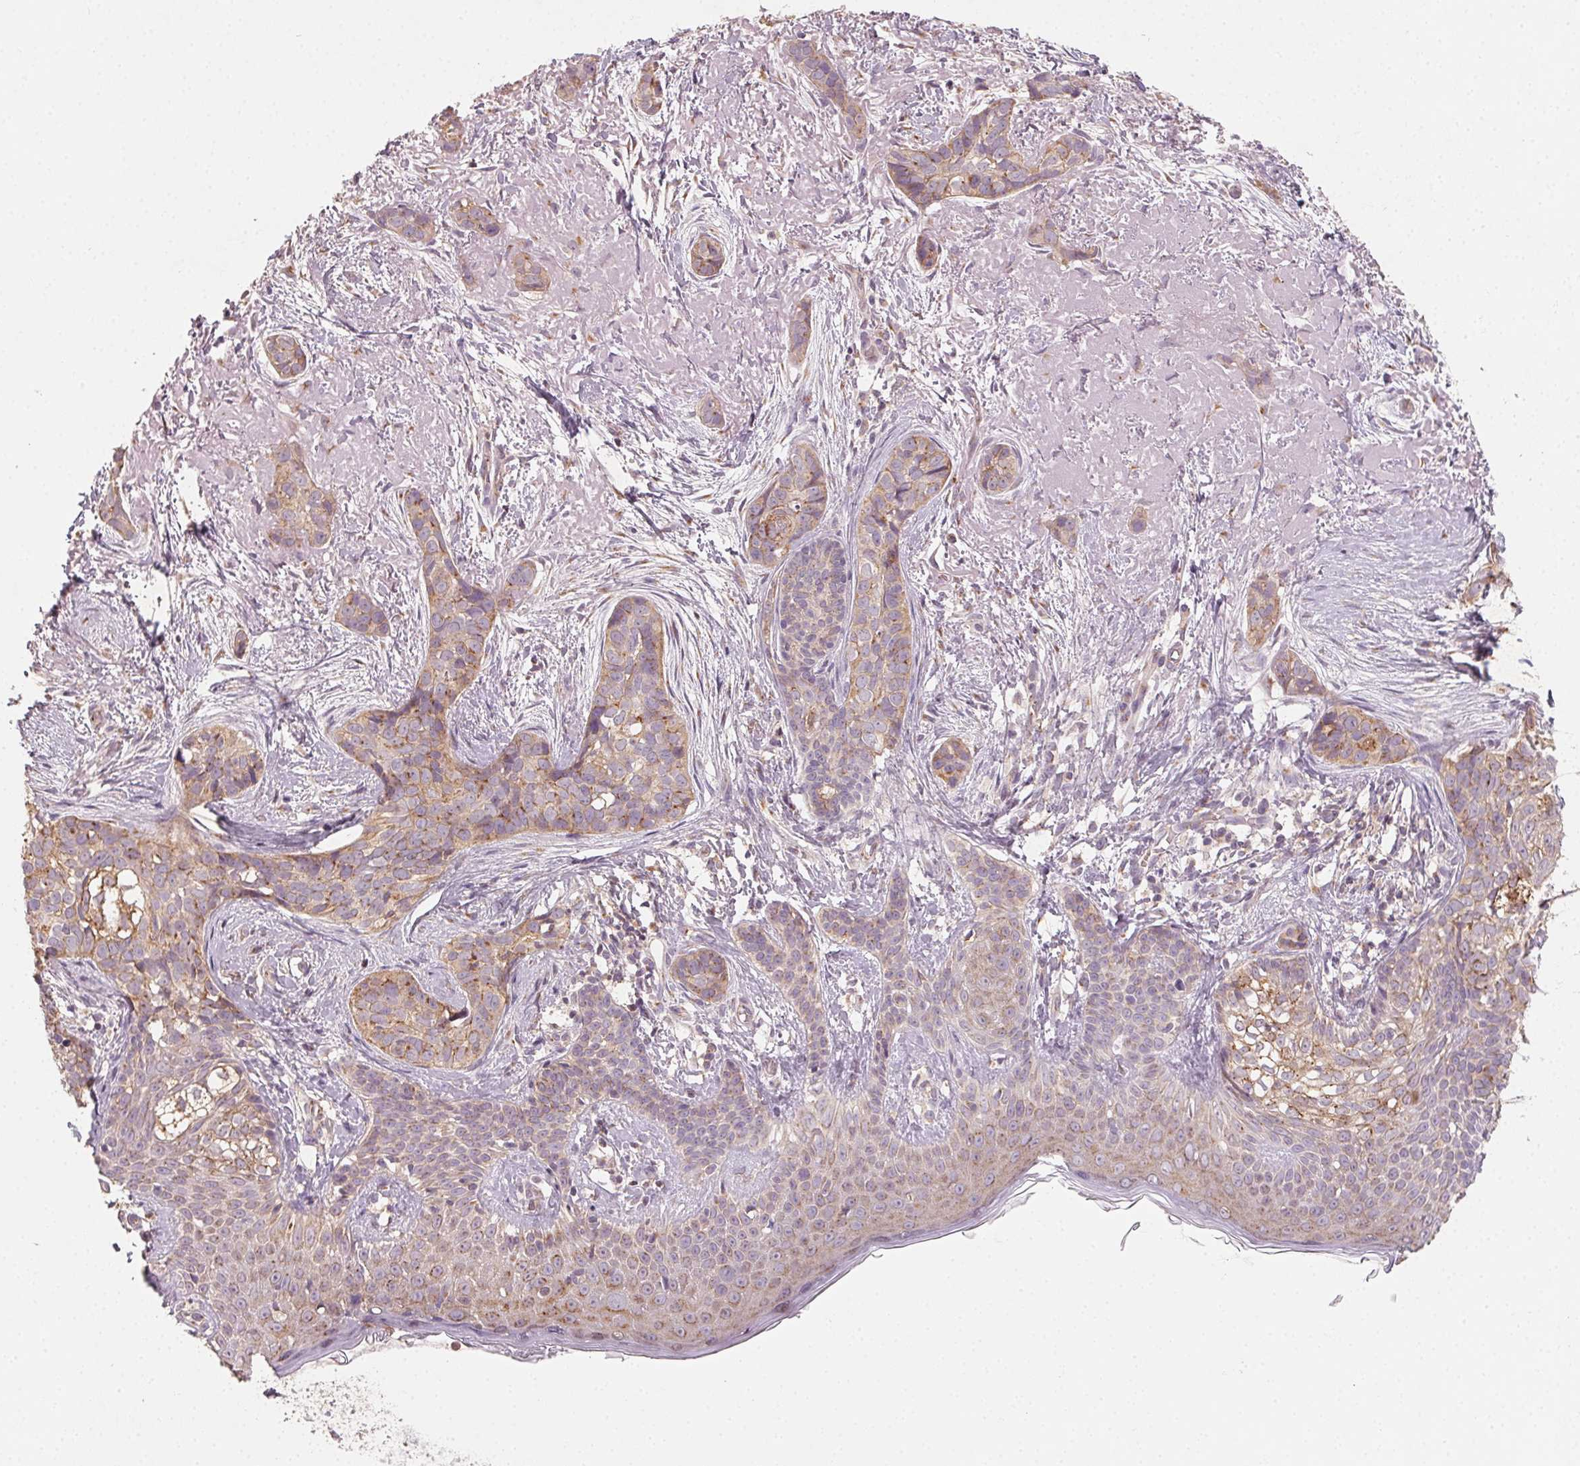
{"staining": {"intensity": "weak", "quantity": ">75%", "location": "cytoplasmic/membranous"}, "tissue": "skin cancer", "cell_type": "Tumor cells", "image_type": "cancer", "snomed": [{"axis": "morphology", "description": "Basal cell carcinoma"}, {"axis": "topography", "description": "Skin"}], "caption": "Skin cancer stained for a protein shows weak cytoplasmic/membranous positivity in tumor cells.", "gene": "AP1S1", "patient": {"sex": "male", "age": 87}}